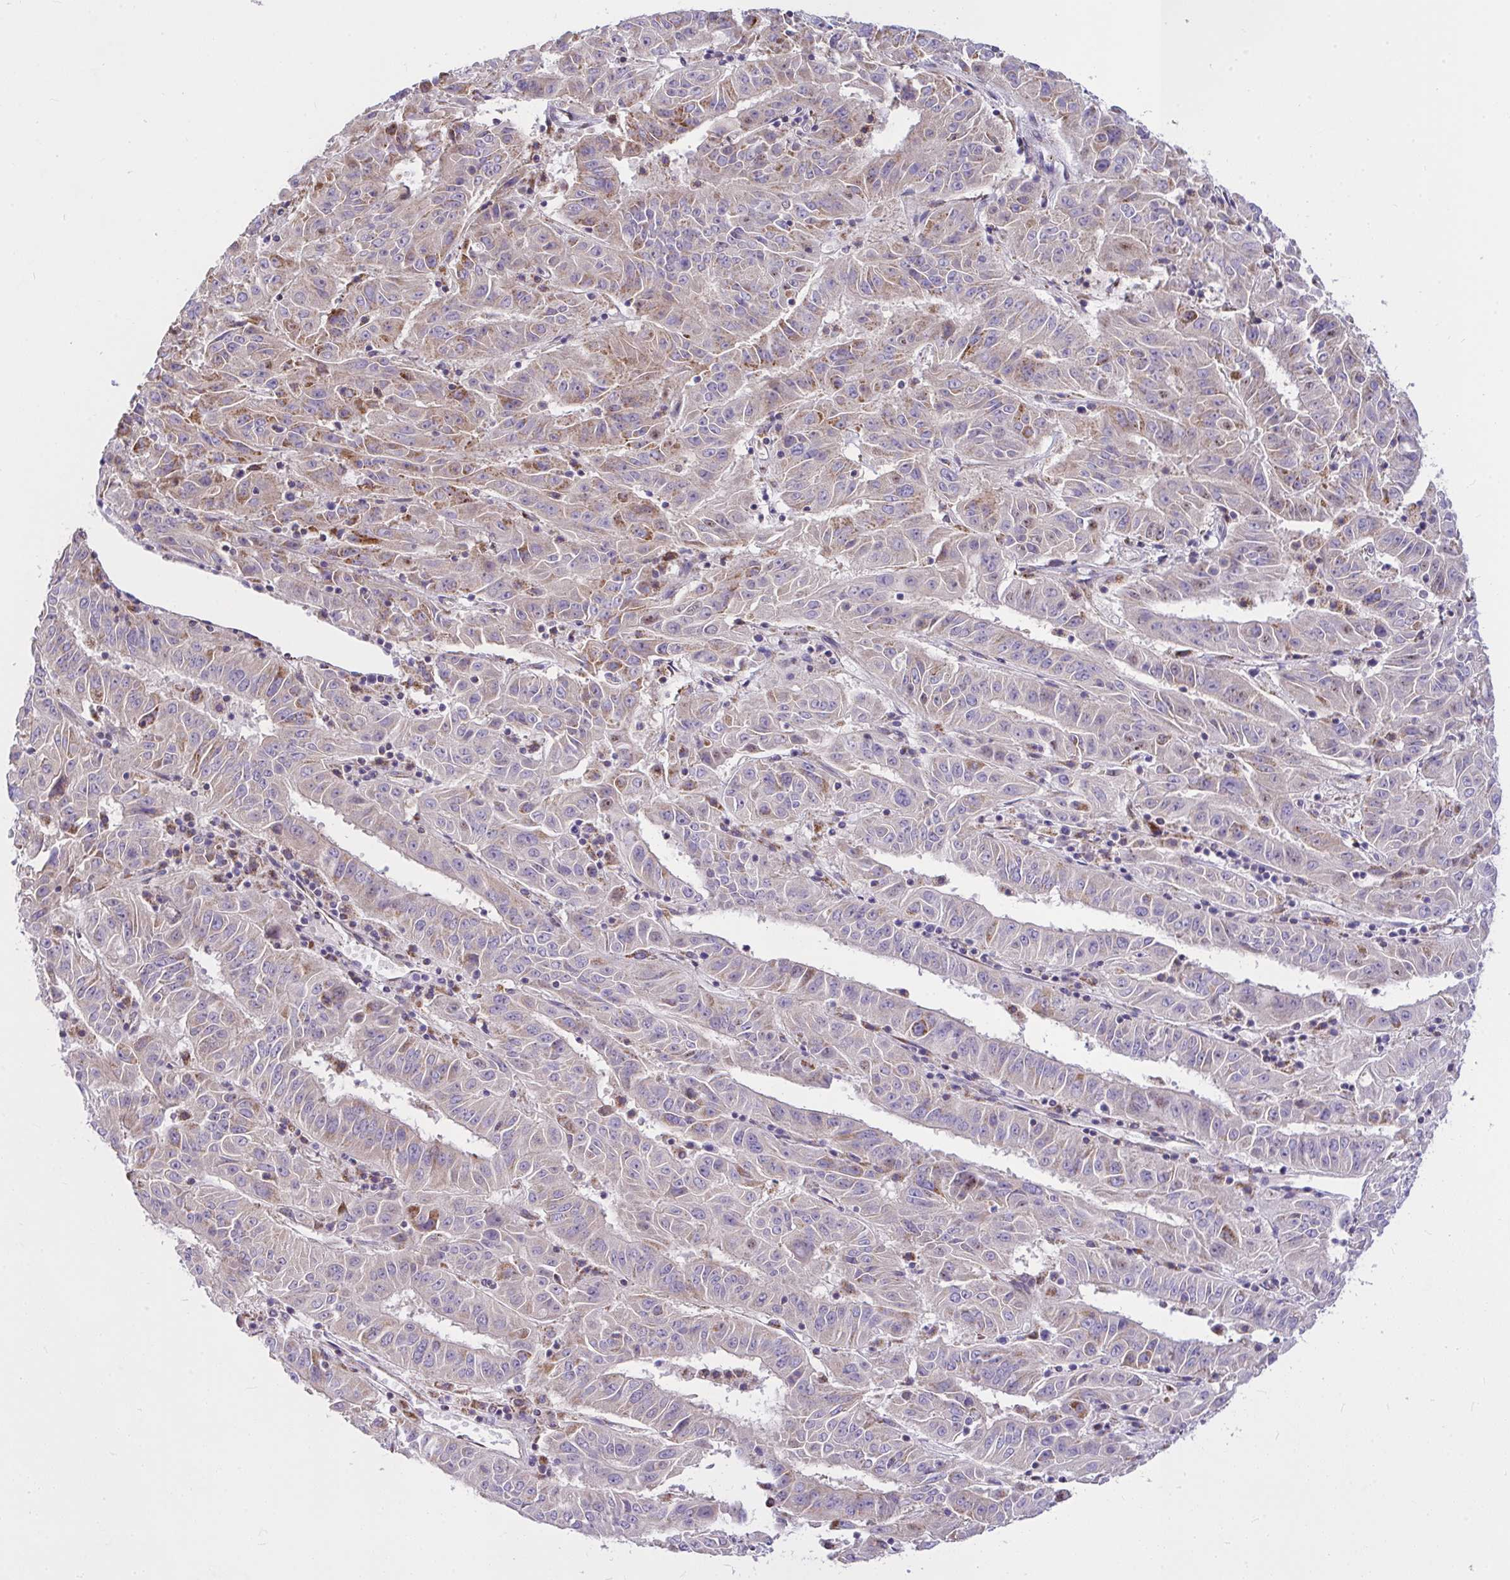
{"staining": {"intensity": "weak", "quantity": "25%-75%", "location": "cytoplasmic/membranous"}, "tissue": "pancreatic cancer", "cell_type": "Tumor cells", "image_type": "cancer", "snomed": [{"axis": "morphology", "description": "Adenocarcinoma, NOS"}, {"axis": "topography", "description": "Pancreas"}], "caption": "DAB (3,3'-diaminobenzidine) immunohistochemical staining of pancreatic cancer demonstrates weak cytoplasmic/membranous protein positivity in approximately 25%-75% of tumor cells.", "gene": "CEP63", "patient": {"sex": "male", "age": 63}}